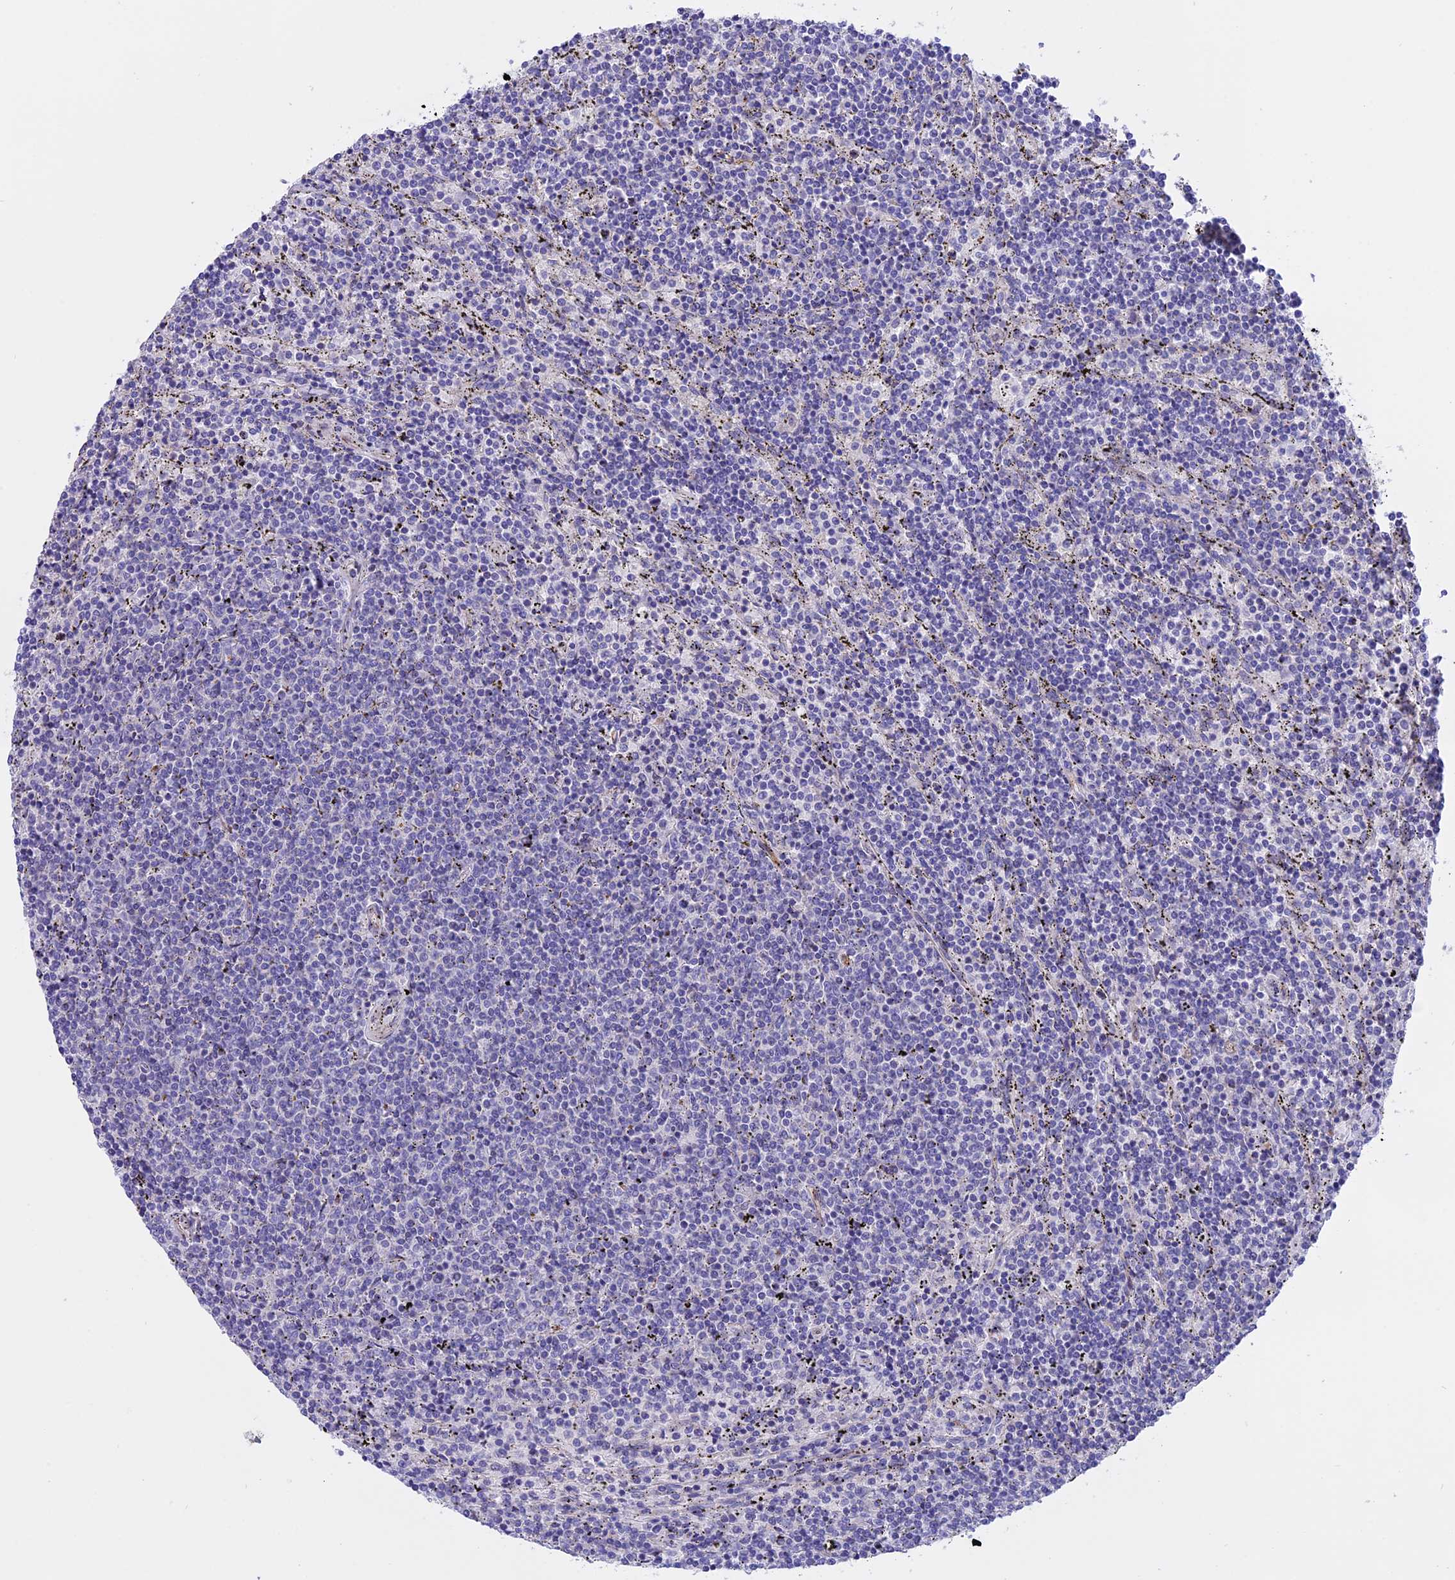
{"staining": {"intensity": "negative", "quantity": "none", "location": "none"}, "tissue": "lymphoma", "cell_type": "Tumor cells", "image_type": "cancer", "snomed": [{"axis": "morphology", "description": "Malignant lymphoma, non-Hodgkin's type, Low grade"}, {"axis": "topography", "description": "Spleen"}], "caption": "The immunohistochemistry (IHC) image has no significant staining in tumor cells of lymphoma tissue.", "gene": "TMEM138", "patient": {"sex": "female", "age": 50}}